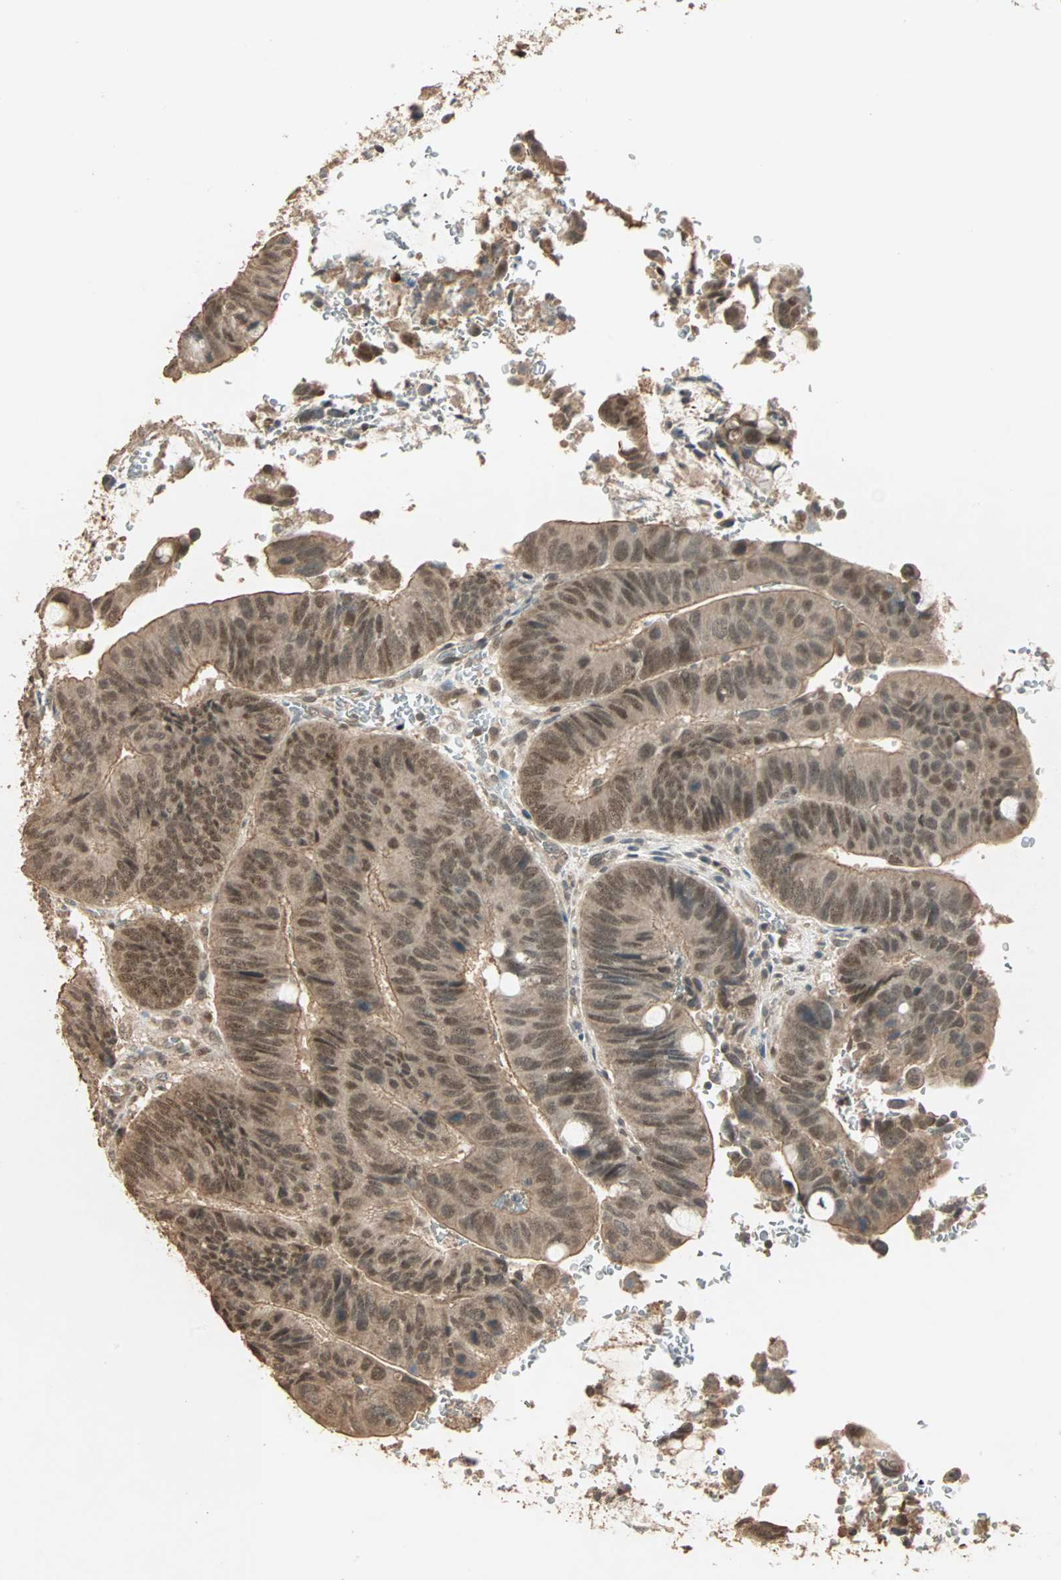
{"staining": {"intensity": "moderate", "quantity": ">75%", "location": "cytoplasmic/membranous,nuclear"}, "tissue": "colorectal cancer", "cell_type": "Tumor cells", "image_type": "cancer", "snomed": [{"axis": "morphology", "description": "Normal tissue, NOS"}, {"axis": "morphology", "description": "Adenocarcinoma, NOS"}, {"axis": "topography", "description": "Rectum"}, {"axis": "topography", "description": "Peripheral nerve tissue"}], "caption": "Immunohistochemistry (IHC) histopathology image of neoplastic tissue: colorectal adenocarcinoma stained using immunohistochemistry (IHC) exhibits medium levels of moderate protein expression localized specifically in the cytoplasmic/membranous and nuclear of tumor cells, appearing as a cytoplasmic/membranous and nuclear brown color.", "gene": "ZBTB33", "patient": {"sex": "male", "age": 92}}